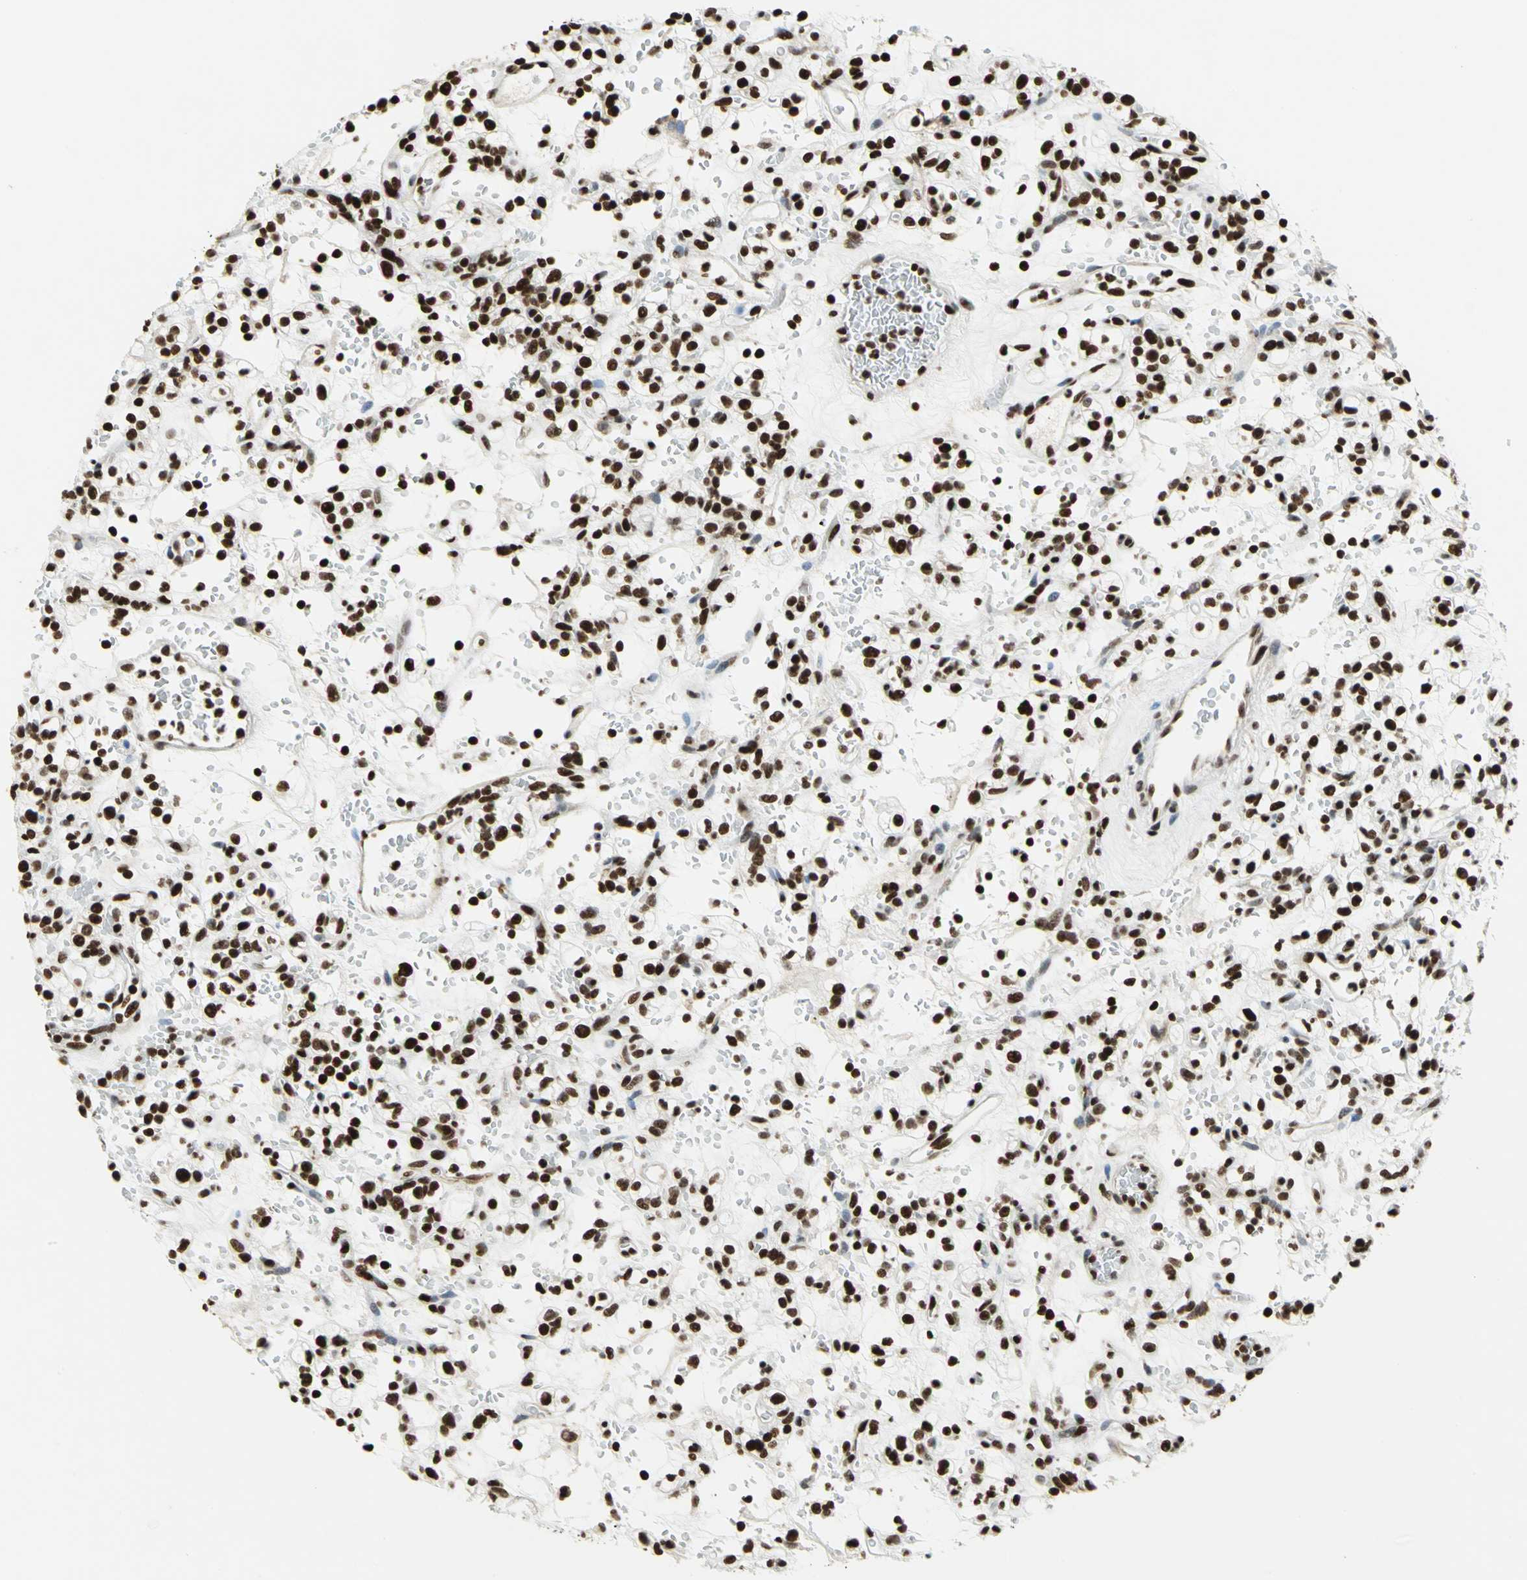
{"staining": {"intensity": "strong", "quantity": ">75%", "location": "nuclear"}, "tissue": "renal cancer", "cell_type": "Tumor cells", "image_type": "cancer", "snomed": [{"axis": "morphology", "description": "Normal tissue, NOS"}, {"axis": "morphology", "description": "Adenocarcinoma, NOS"}, {"axis": "topography", "description": "Kidney"}], "caption": "Strong nuclear protein positivity is present in approximately >75% of tumor cells in renal cancer (adenocarcinoma).", "gene": "HMGB1", "patient": {"sex": "female", "age": 72}}